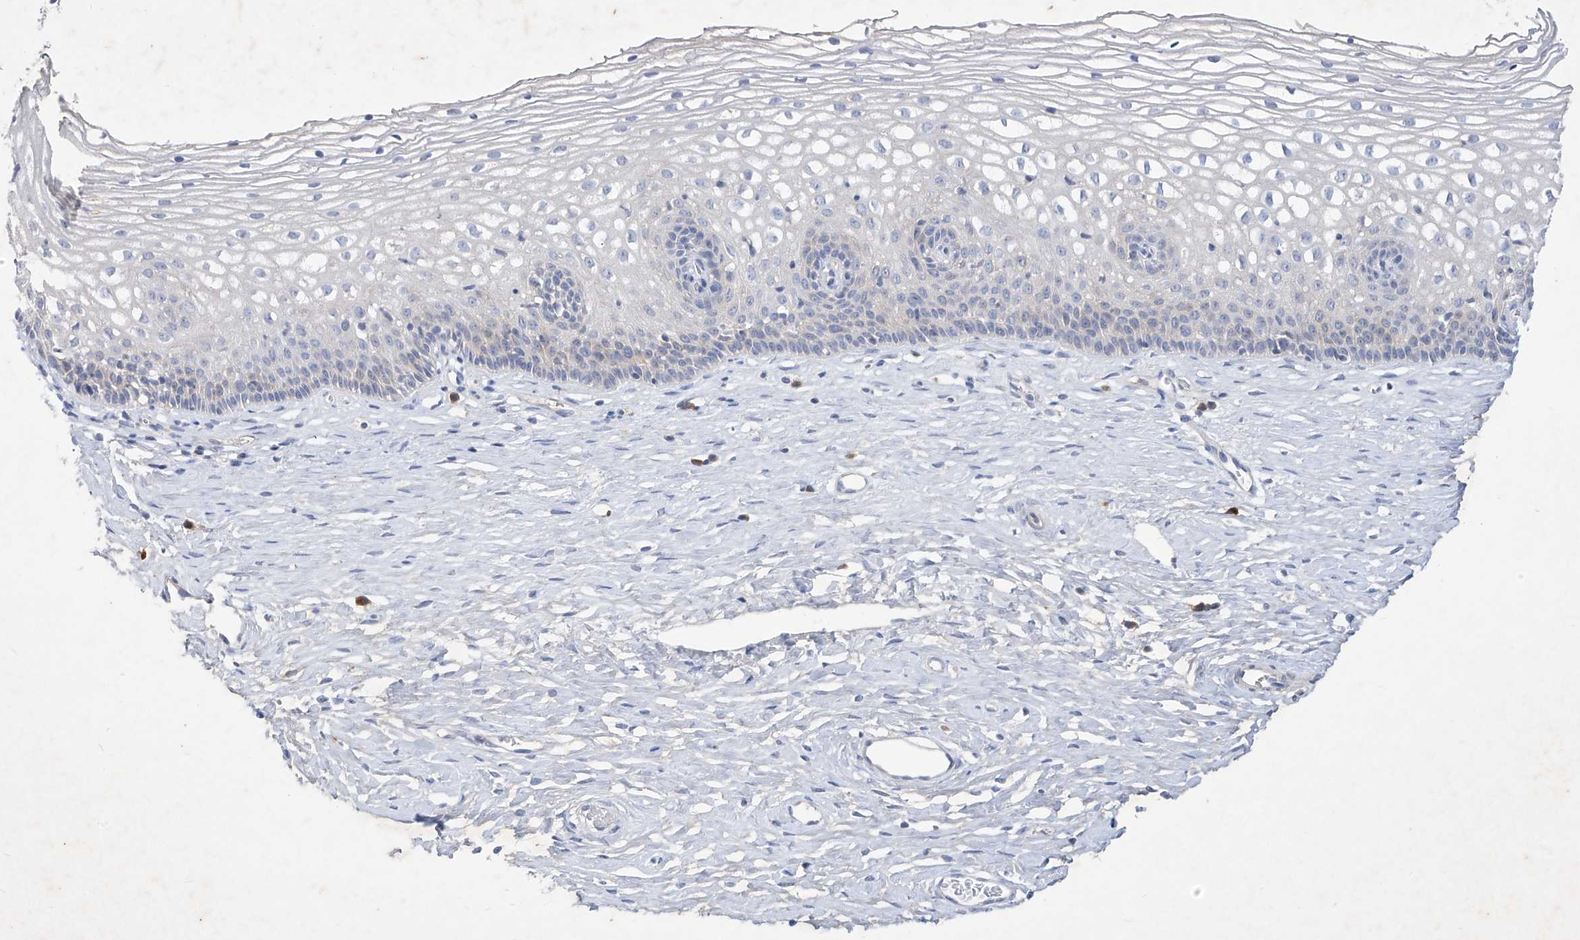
{"staining": {"intensity": "moderate", "quantity": ">75%", "location": "cytoplasmic/membranous"}, "tissue": "cervix", "cell_type": "Glandular cells", "image_type": "normal", "snomed": [{"axis": "morphology", "description": "Normal tissue, NOS"}, {"axis": "topography", "description": "Cervix"}], "caption": "Normal cervix was stained to show a protein in brown. There is medium levels of moderate cytoplasmic/membranous expression in about >75% of glandular cells. (DAB (3,3'-diaminobenzidine) = brown stain, brightfield microscopy at high magnification).", "gene": "ASNS", "patient": {"sex": "female", "age": 33}}